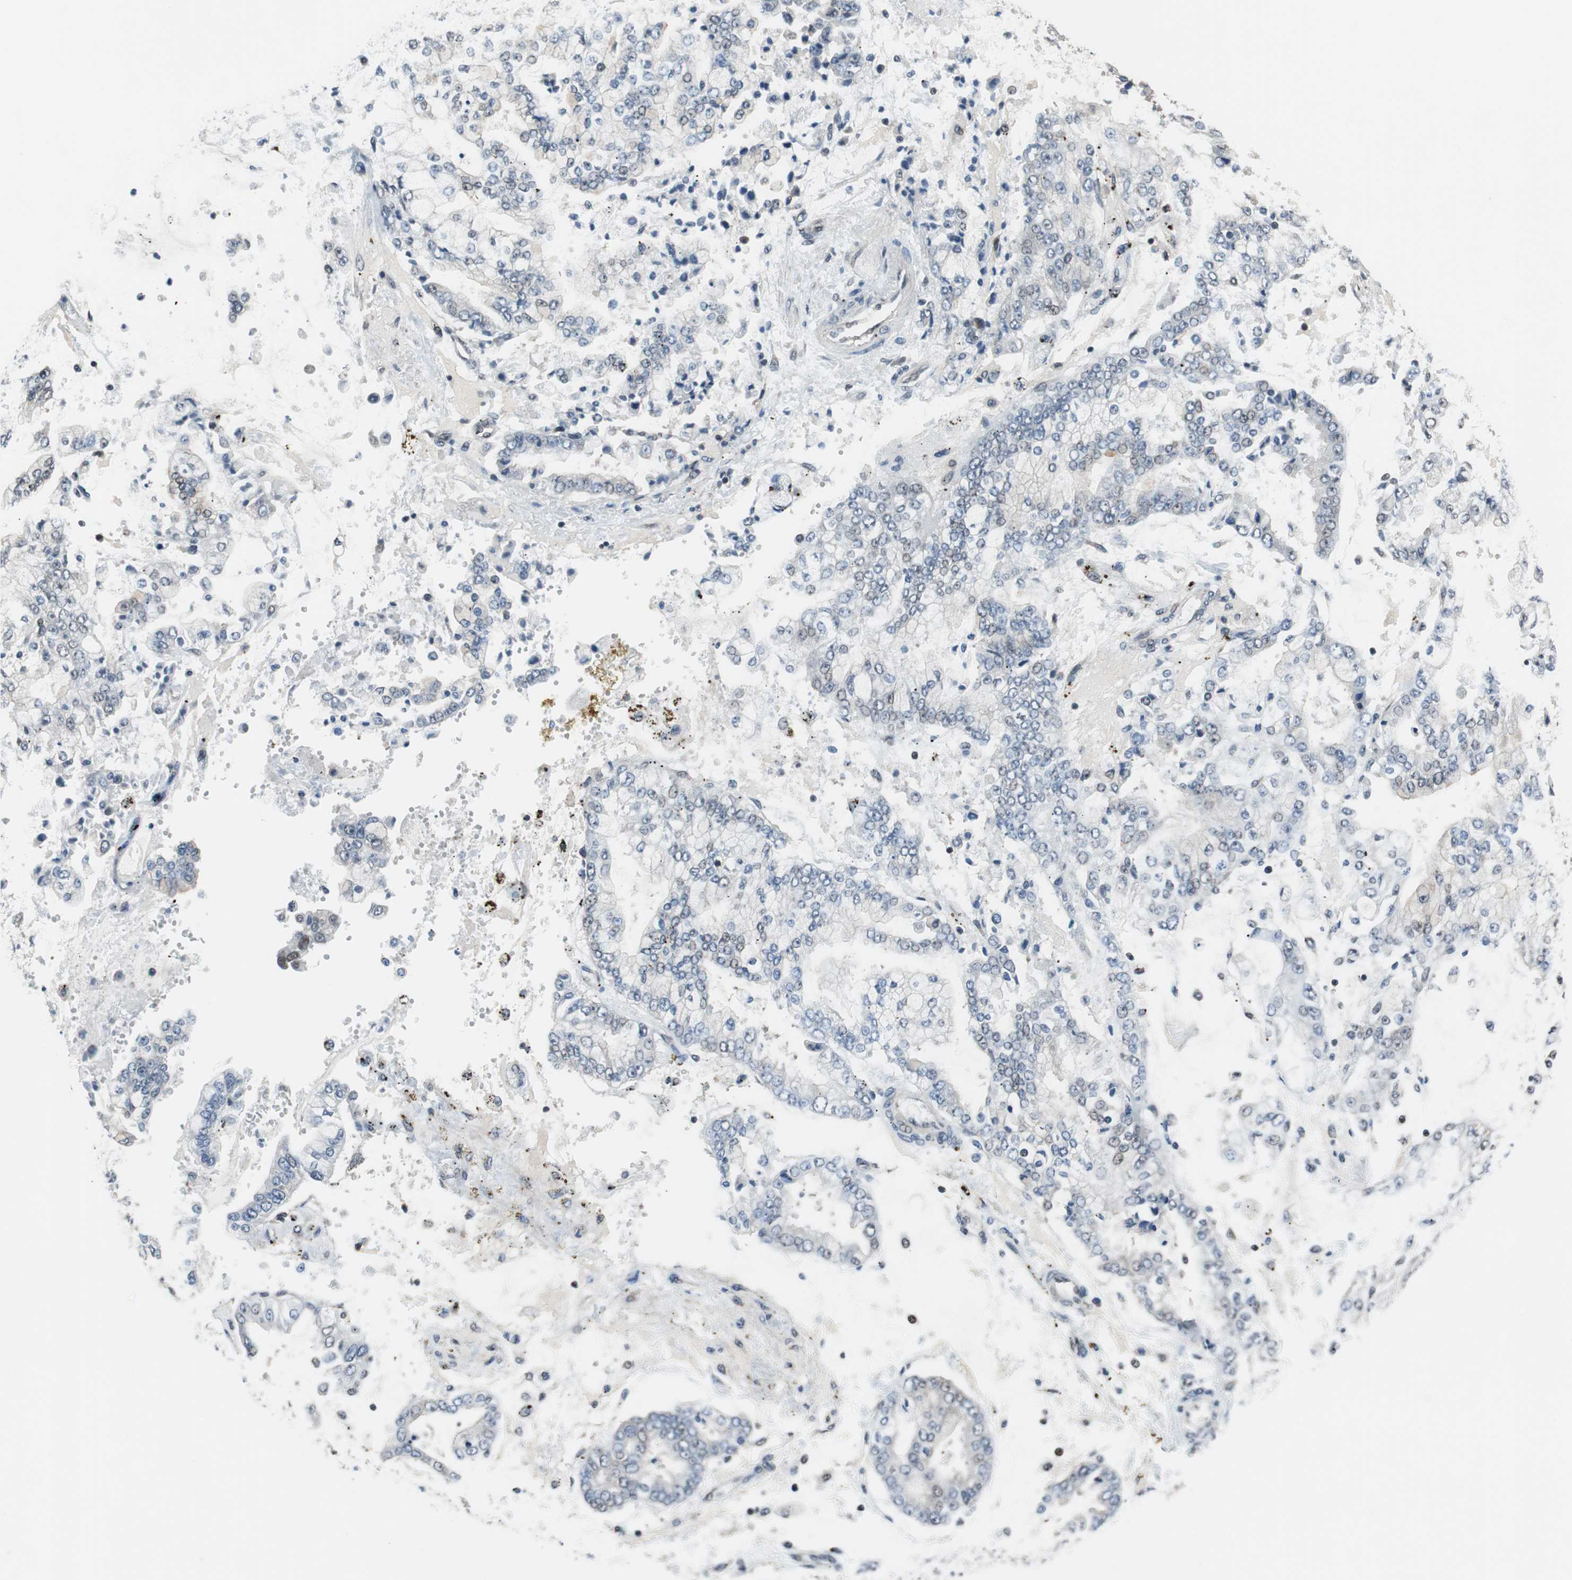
{"staining": {"intensity": "negative", "quantity": "none", "location": "none"}, "tissue": "stomach cancer", "cell_type": "Tumor cells", "image_type": "cancer", "snomed": [{"axis": "morphology", "description": "Adenocarcinoma, NOS"}, {"axis": "topography", "description": "Stomach"}], "caption": "Tumor cells show no significant positivity in stomach cancer (adenocarcinoma). Nuclei are stained in blue.", "gene": "MAFB", "patient": {"sex": "male", "age": 76}}